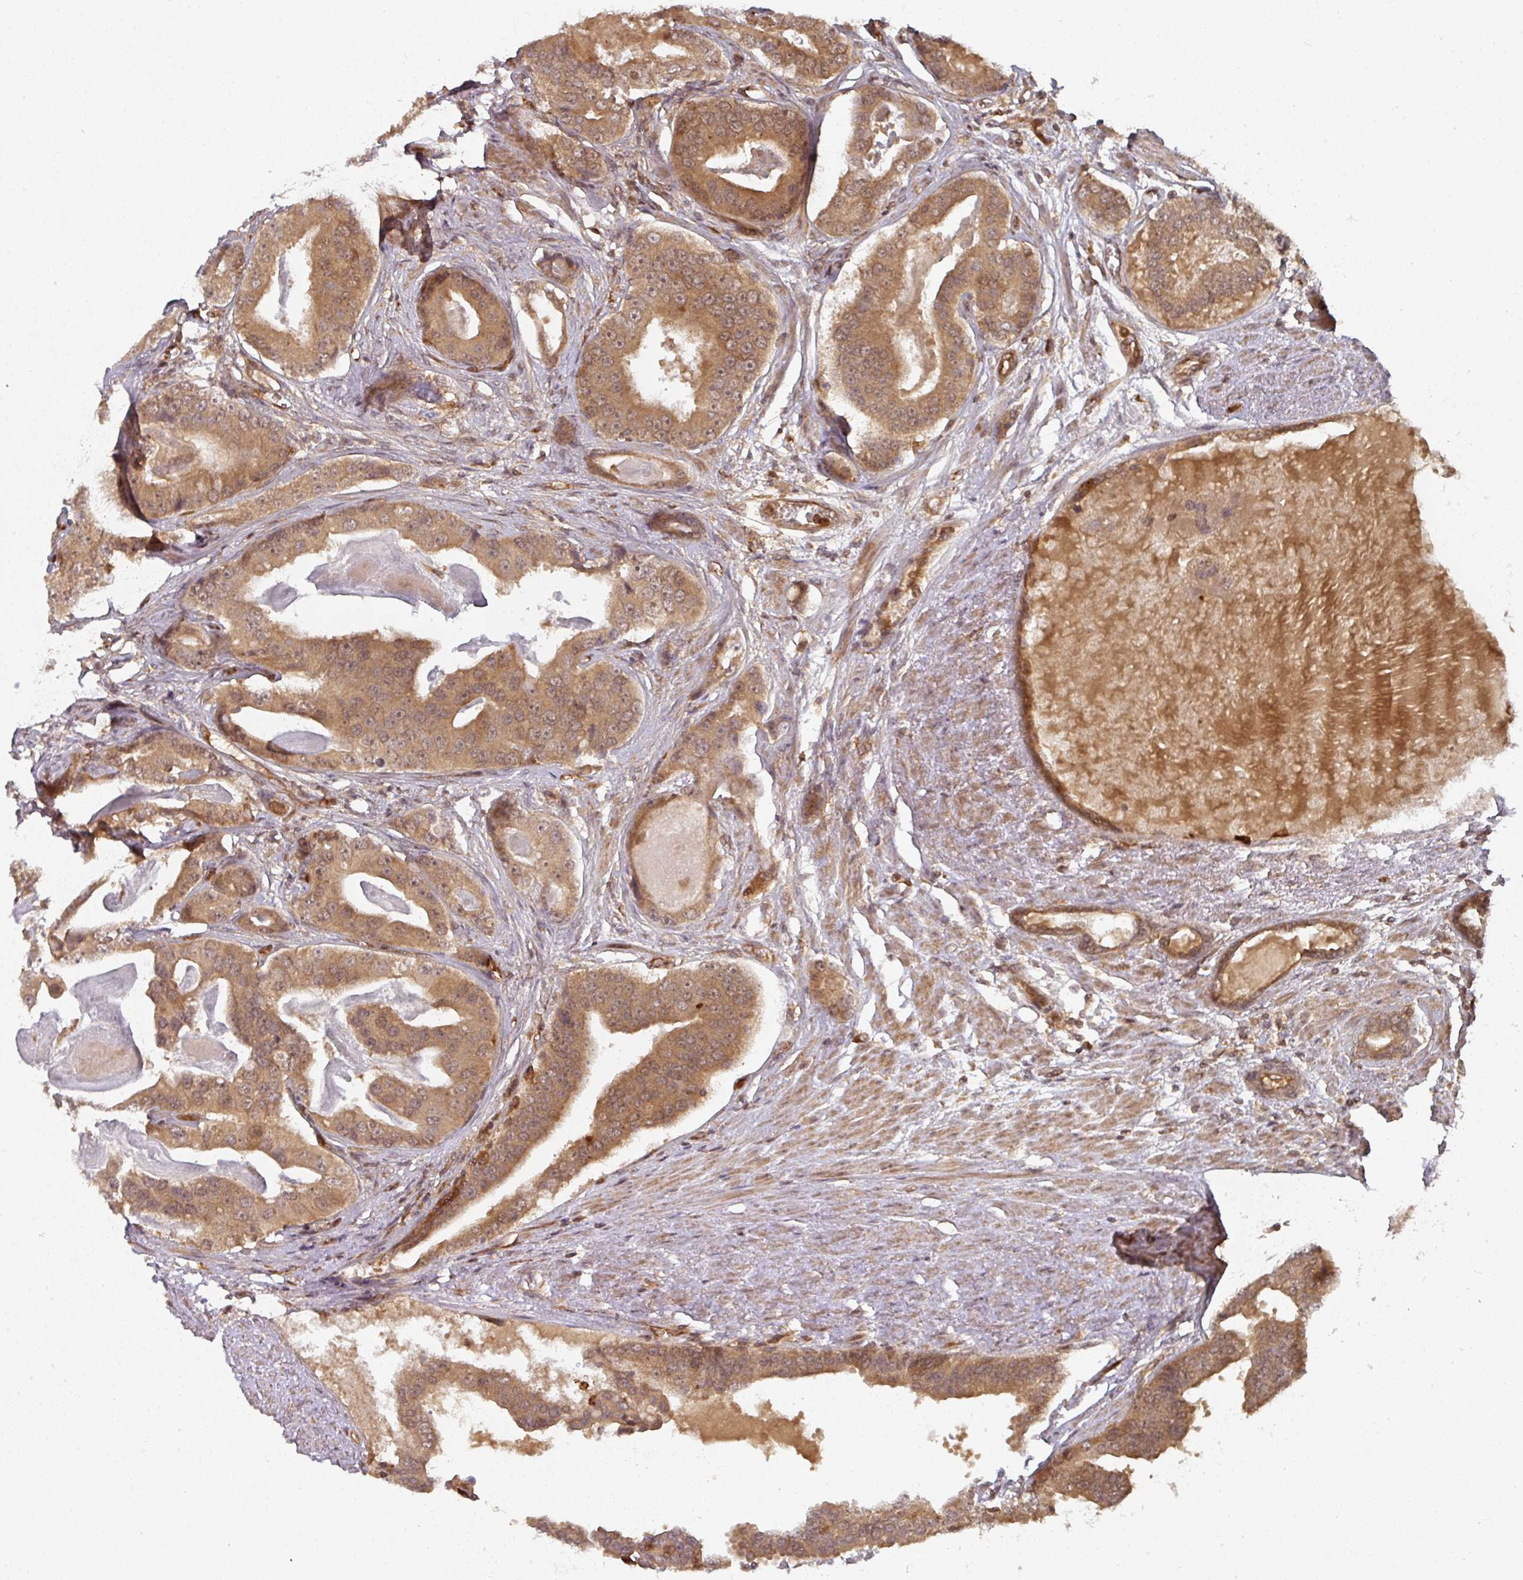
{"staining": {"intensity": "moderate", "quantity": ">75%", "location": "cytoplasmic/membranous"}, "tissue": "prostate cancer", "cell_type": "Tumor cells", "image_type": "cancer", "snomed": [{"axis": "morphology", "description": "Adenocarcinoma, High grade"}, {"axis": "topography", "description": "Prostate"}], "caption": "Immunohistochemical staining of human prostate cancer demonstrates moderate cytoplasmic/membranous protein staining in about >75% of tumor cells. The protein of interest is shown in brown color, while the nuclei are stained blue.", "gene": "EIF4EBP2", "patient": {"sex": "male", "age": 71}}